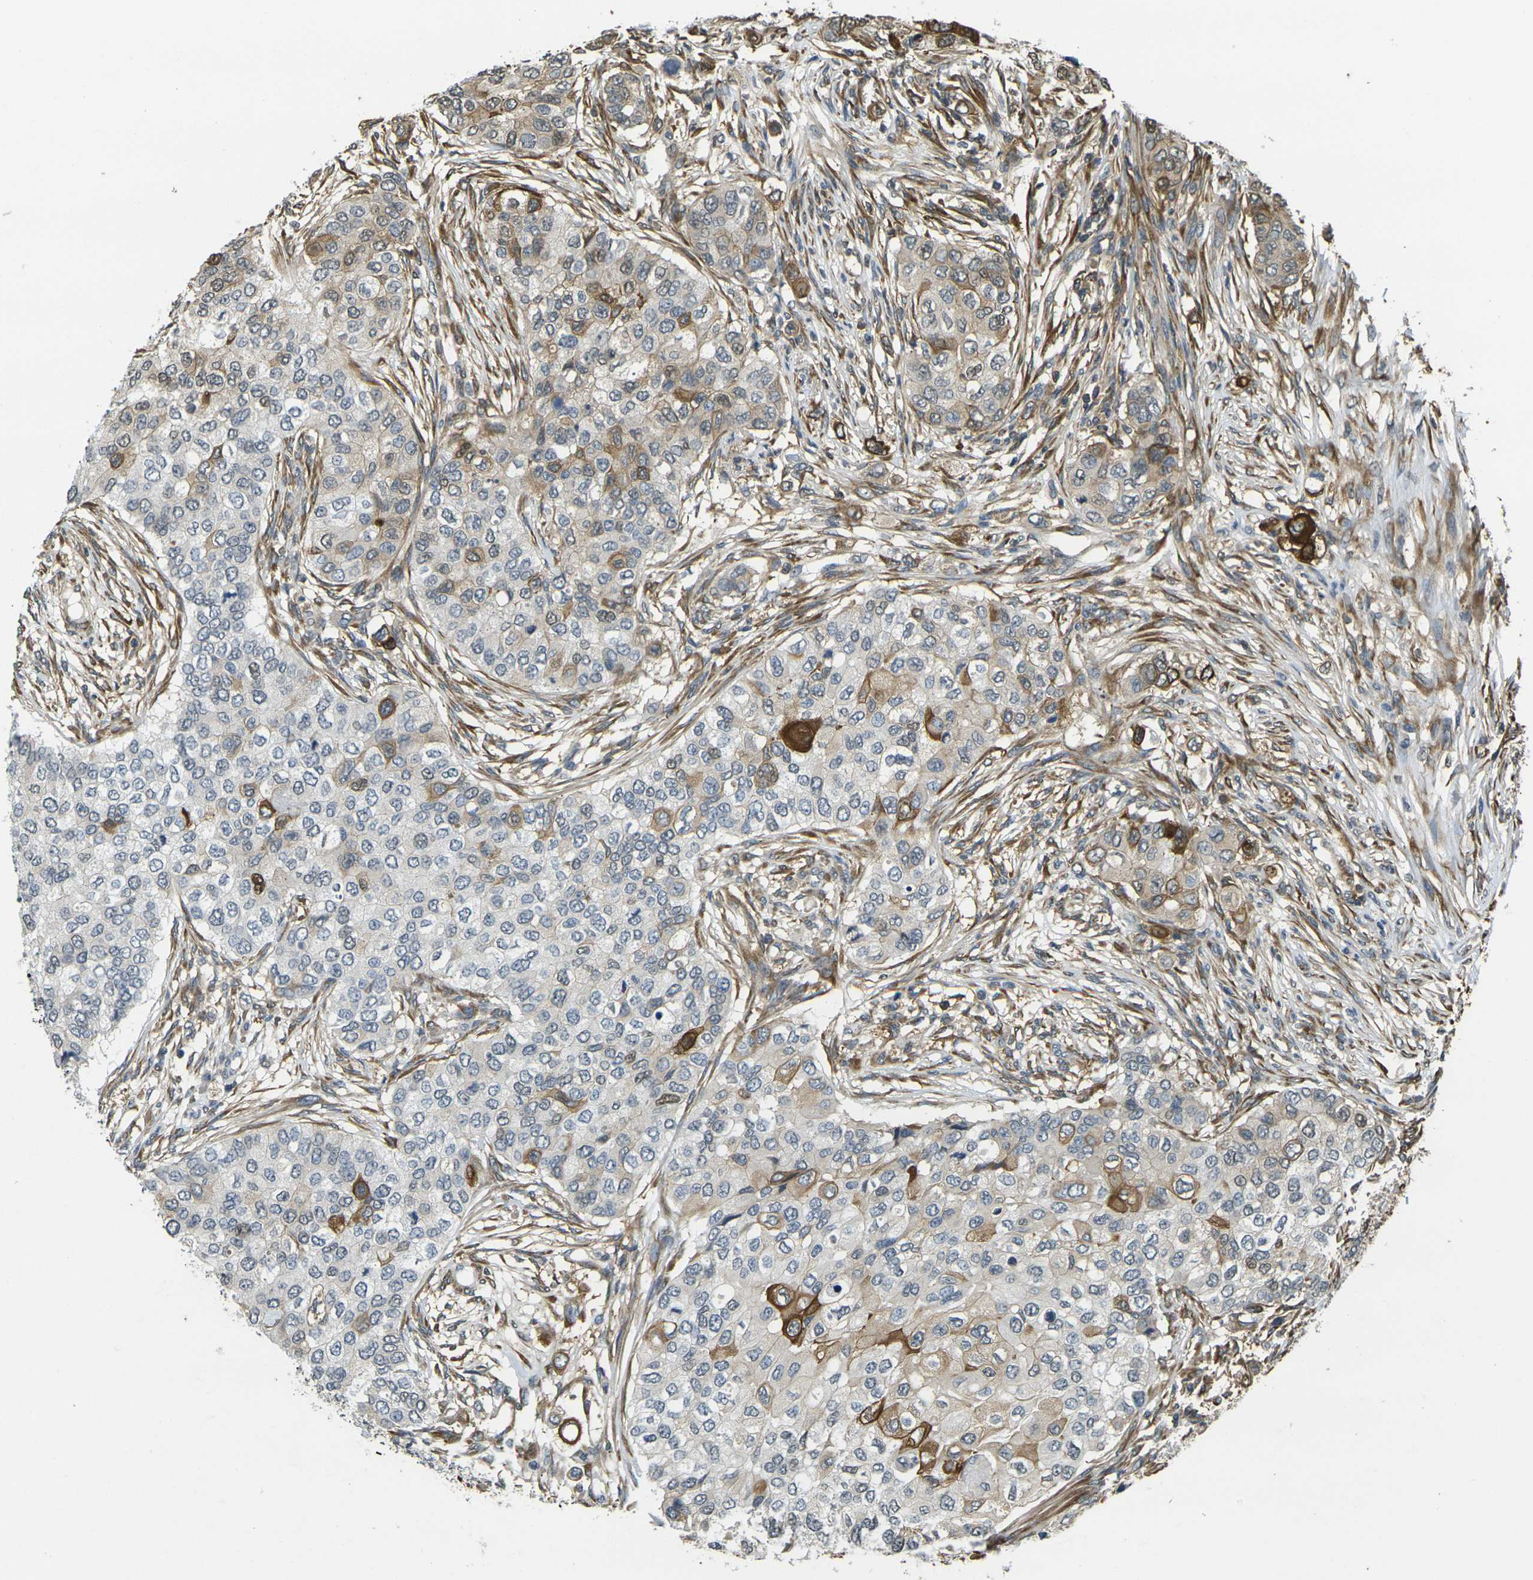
{"staining": {"intensity": "moderate", "quantity": "25%-75%", "location": "cytoplasmic/membranous"}, "tissue": "breast cancer", "cell_type": "Tumor cells", "image_type": "cancer", "snomed": [{"axis": "morphology", "description": "Normal tissue, NOS"}, {"axis": "morphology", "description": "Duct carcinoma"}, {"axis": "topography", "description": "Breast"}], "caption": "Tumor cells exhibit medium levels of moderate cytoplasmic/membranous positivity in approximately 25%-75% of cells in human breast cancer (infiltrating ductal carcinoma).", "gene": "CAST", "patient": {"sex": "female", "age": 49}}